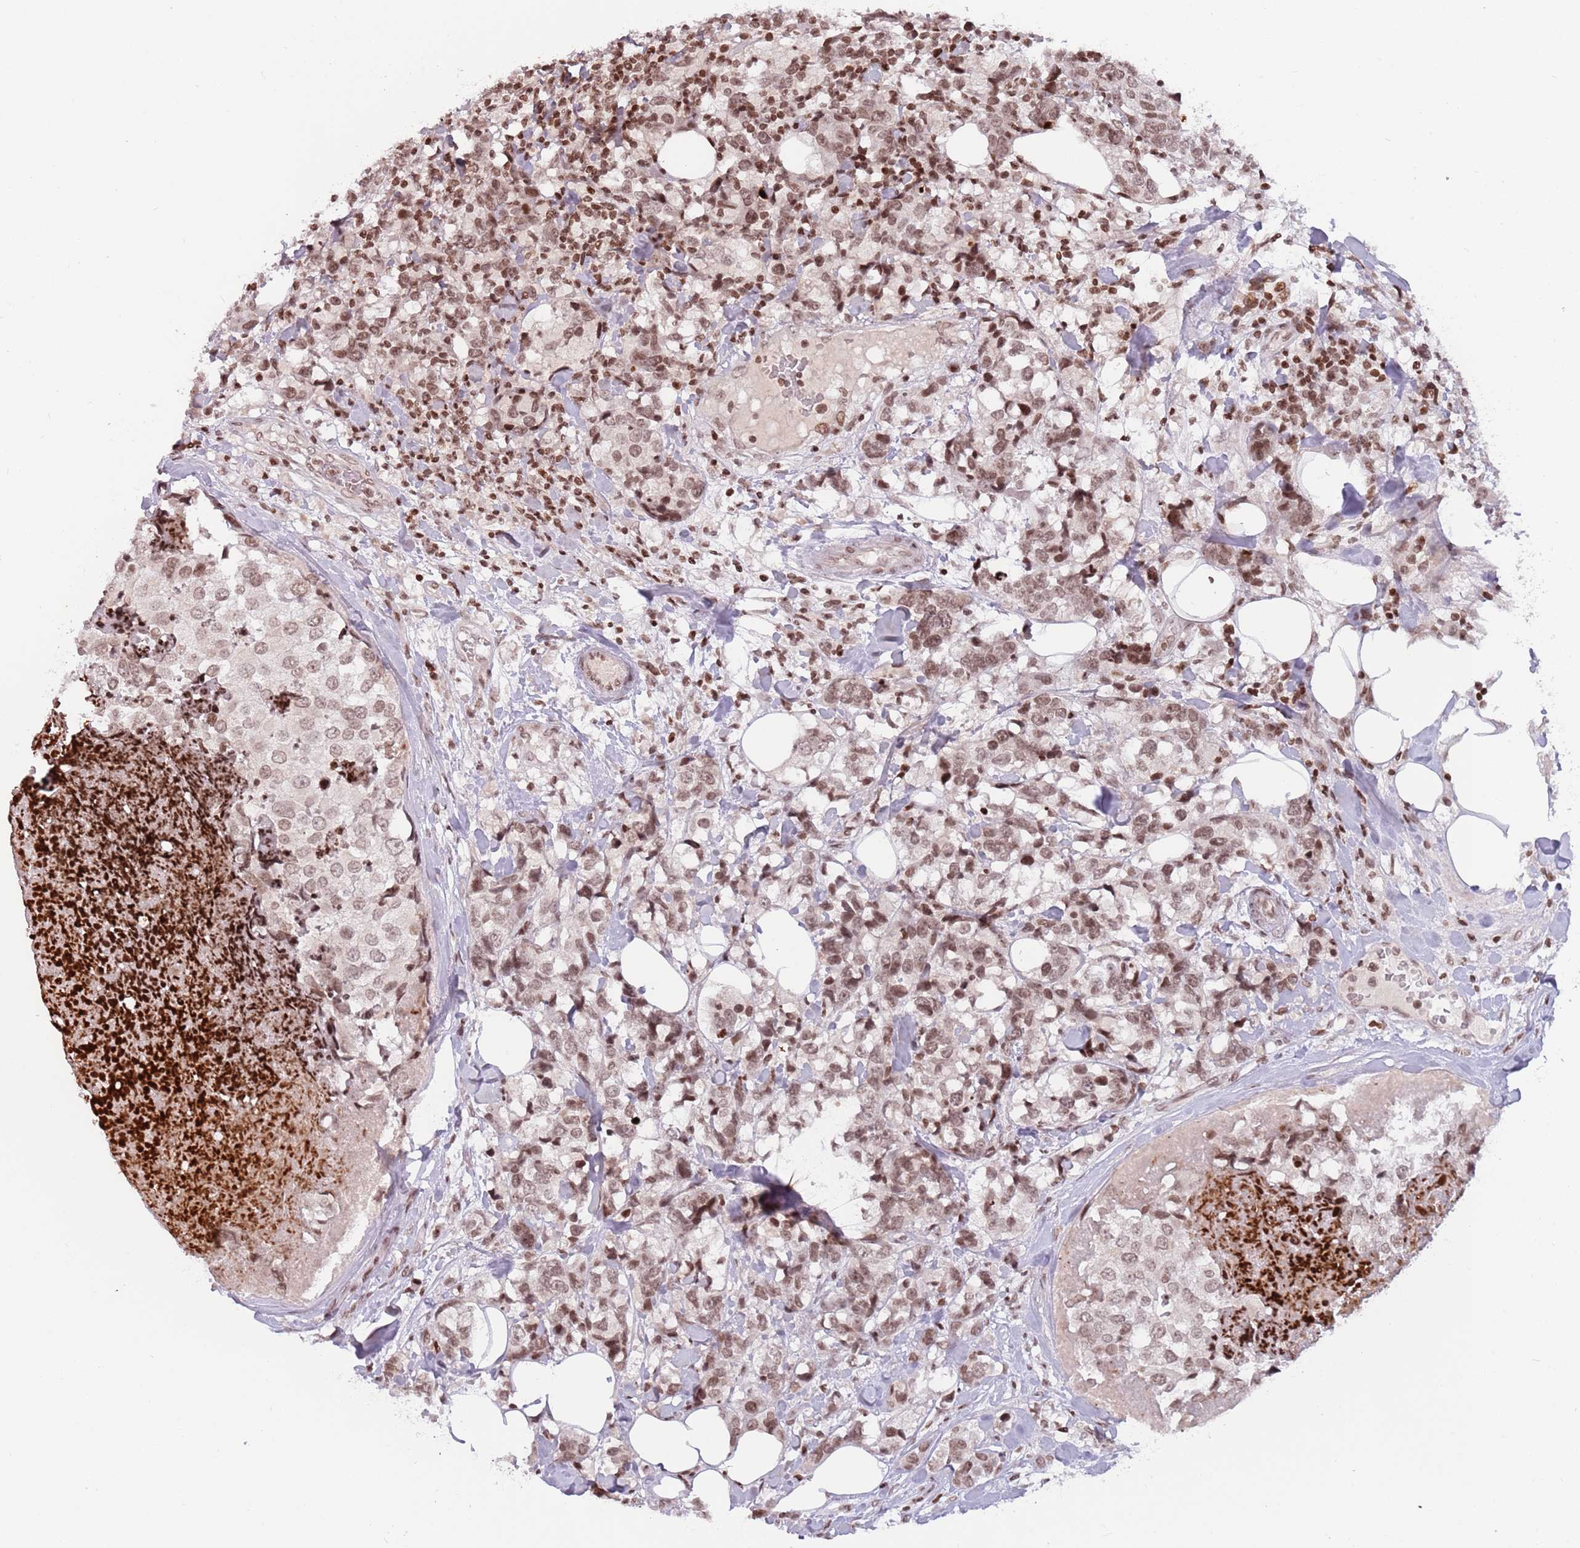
{"staining": {"intensity": "moderate", "quantity": ">75%", "location": "nuclear"}, "tissue": "breast cancer", "cell_type": "Tumor cells", "image_type": "cancer", "snomed": [{"axis": "morphology", "description": "Lobular carcinoma"}, {"axis": "topography", "description": "Breast"}], "caption": "Immunohistochemical staining of breast lobular carcinoma demonstrates medium levels of moderate nuclear protein positivity in approximately >75% of tumor cells.", "gene": "SH3RF3", "patient": {"sex": "female", "age": 59}}